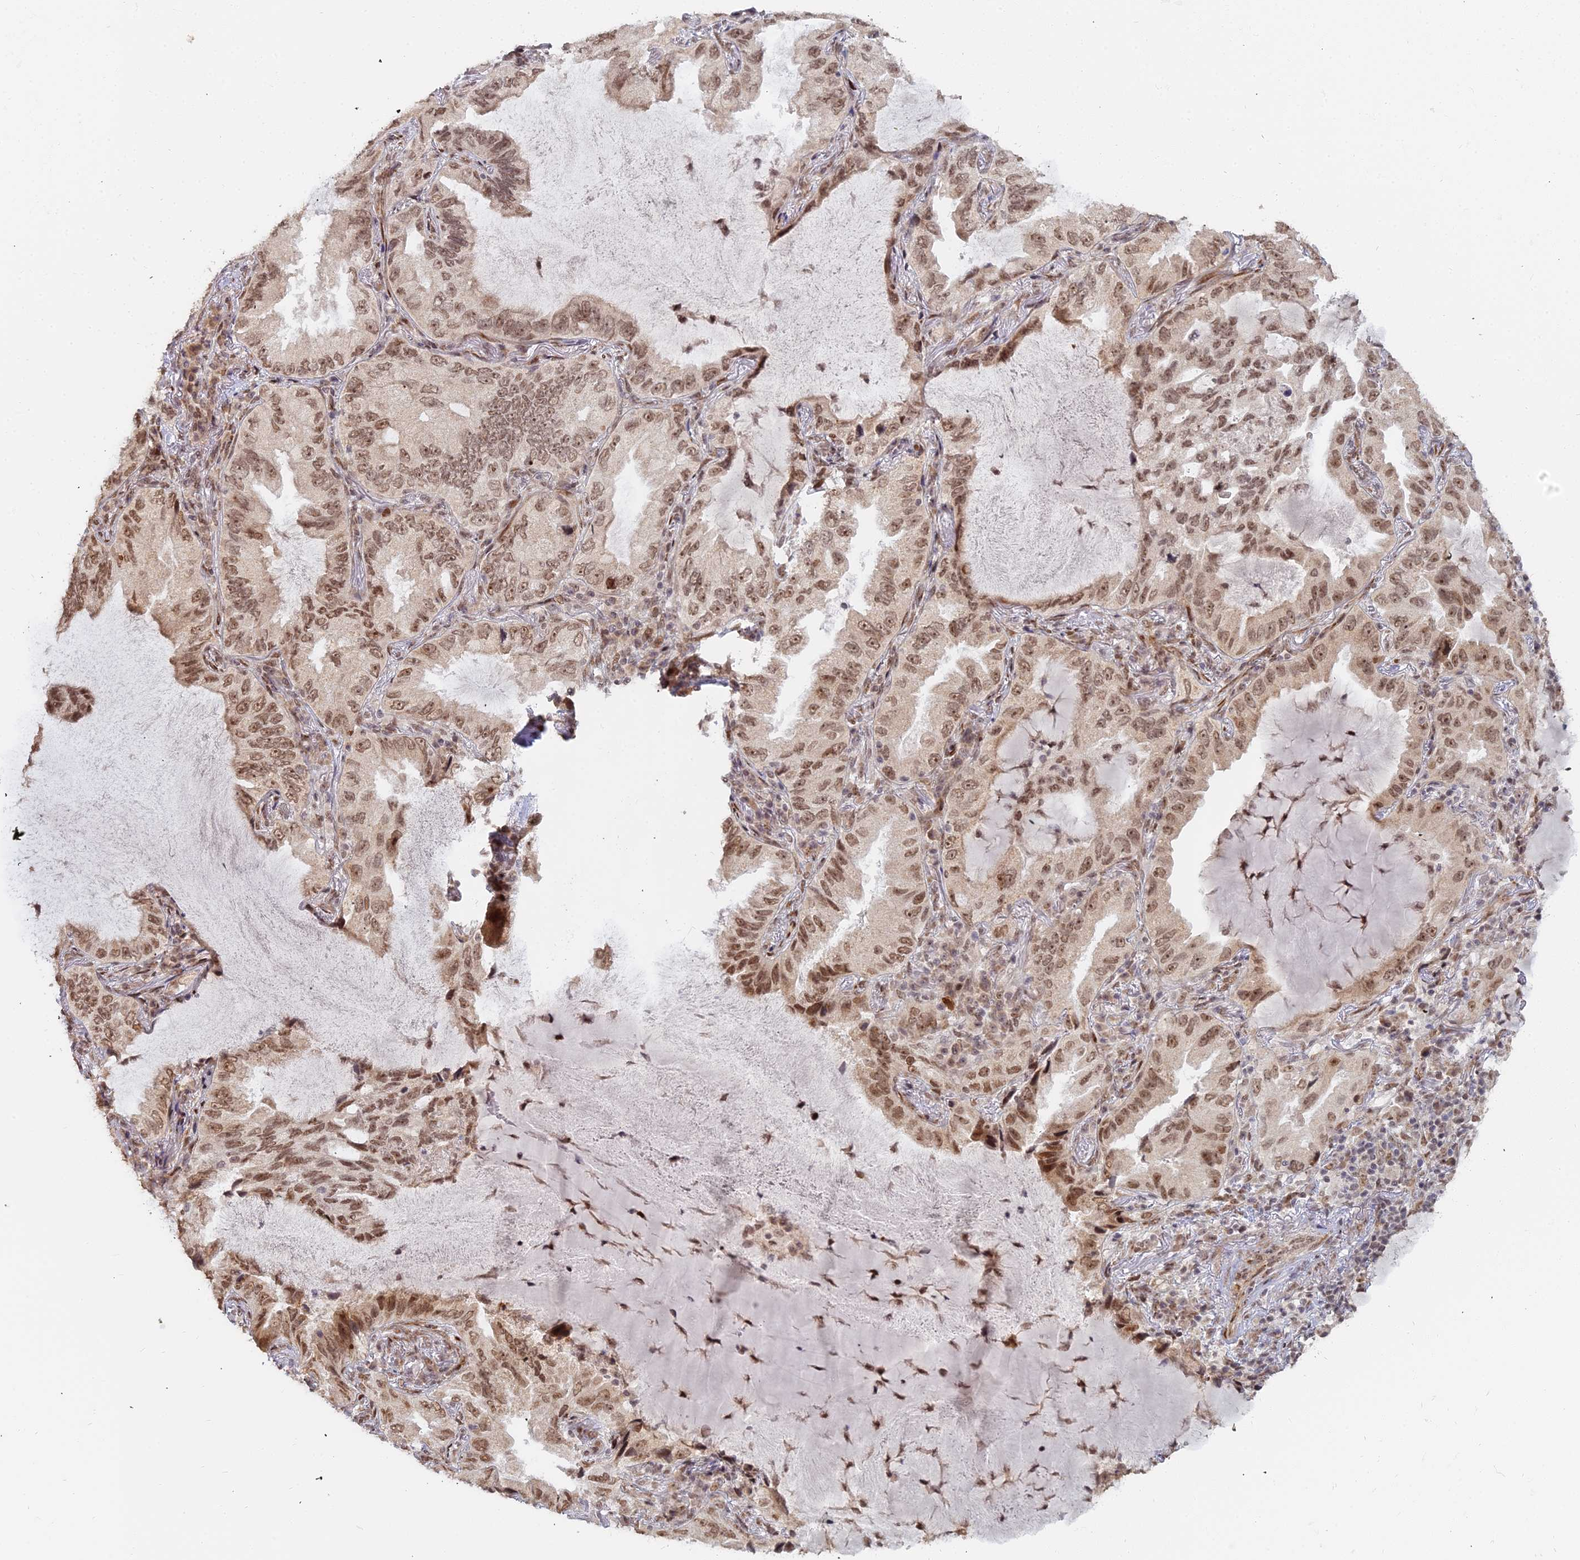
{"staining": {"intensity": "moderate", "quantity": ">75%", "location": "nuclear"}, "tissue": "lung cancer", "cell_type": "Tumor cells", "image_type": "cancer", "snomed": [{"axis": "morphology", "description": "Adenocarcinoma, NOS"}, {"axis": "topography", "description": "Lung"}], "caption": "Moderate nuclear protein expression is present in approximately >75% of tumor cells in lung cancer (adenocarcinoma).", "gene": "ABCA2", "patient": {"sex": "female", "age": 69}}